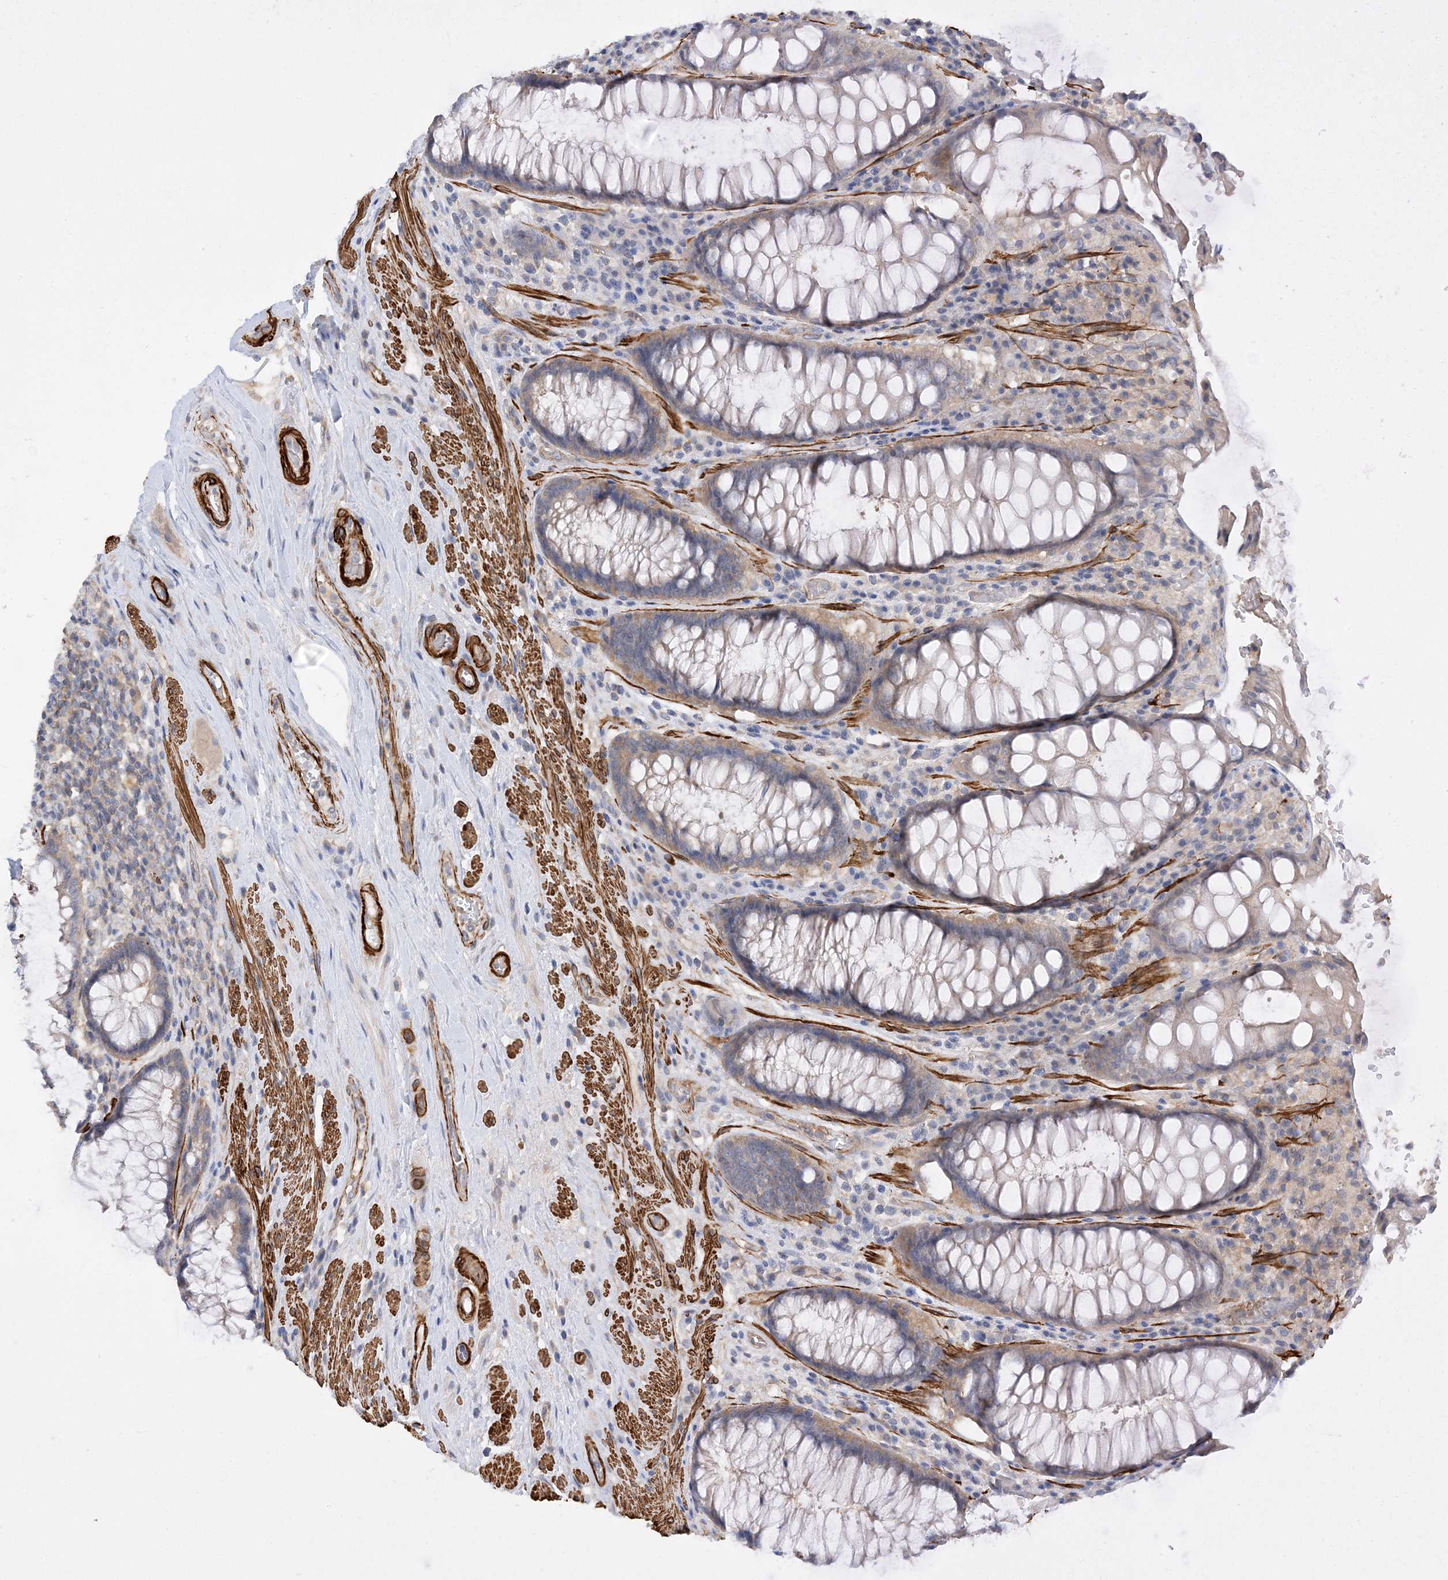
{"staining": {"intensity": "moderate", "quantity": "25%-75%", "location": "cytoplasmic/membranous"}, "tissue": "rectum", "cell_type": "Glandular cells", "image_type": "normal", "snomed": [{"axis": "morphology", "description": "Normal tissue, NOS"}, {"axis": "topography", "description": "Rectum"}], "caption": "Immunohistochemistry histopathology image of normal rectum stained for a protein (brown), which reveals medium levels of moderate cytoplasmic/membranous positivity in approximately 25%-75% of glandular cells.", "gene": "KIFBP", "patient": {"sex": "male", "age": 64}}